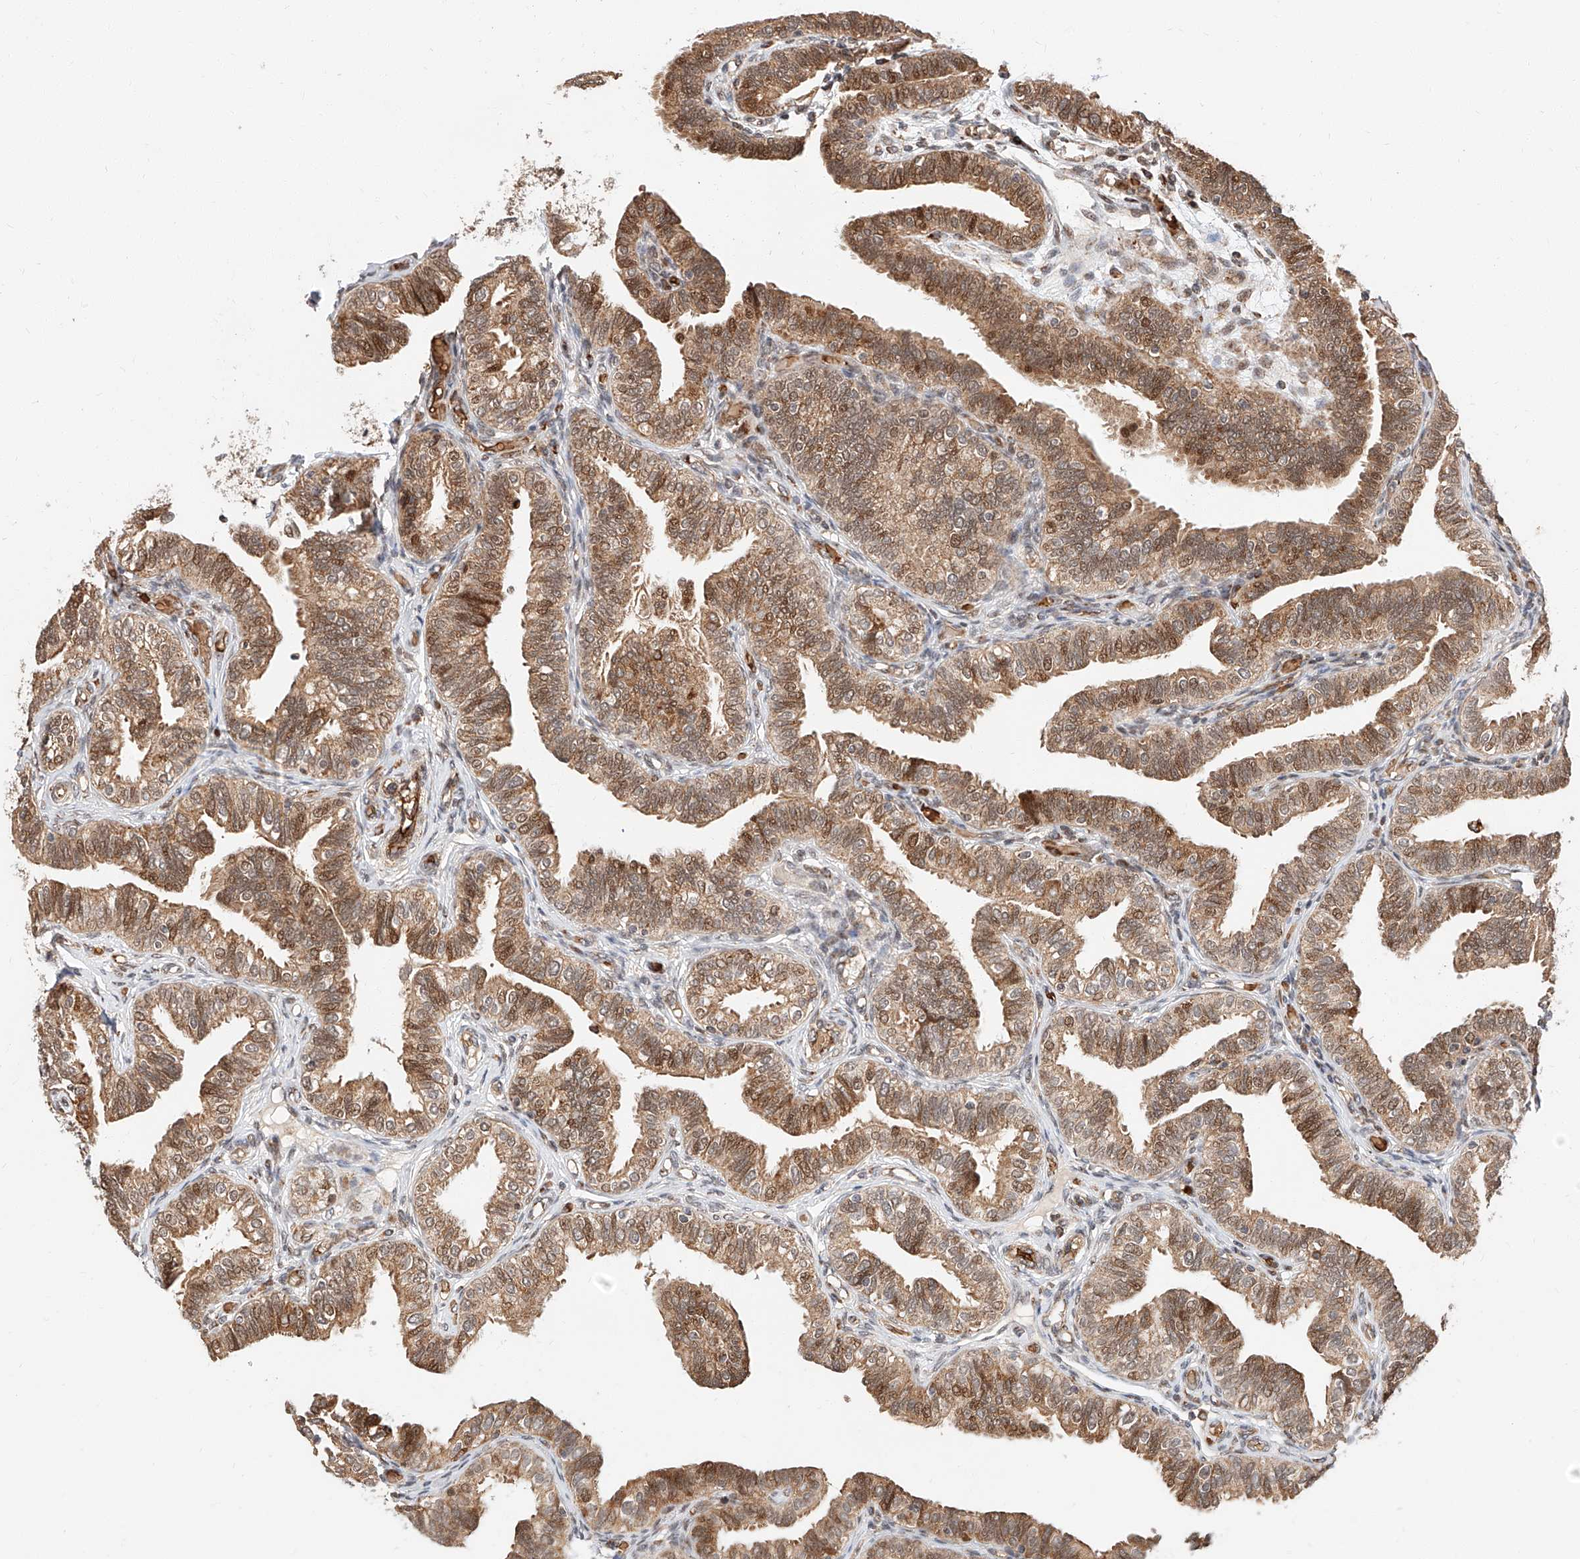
{"staining": {"intensity": "moderate", "quantity": ">75%", "location": "cytoplasmic/membranous,nuclear"}, "tissue": "fallopian tube", "cell_type": "Glandular cells", "image_type": "normal", "snomed": [{"axis": "morphology", "description": "Normal tissue, NOS"}, {"axis": "topography", "description": "Fallopian tube"}], "caption": "Fallopian tube stained for a protein (brown) exhibits moderate cytoplasmic/membranous,nuclear positive positivity in about >75% of glandular cells.", "gene": "THTPA", "patient": {"sex": "female", "age": 39}}